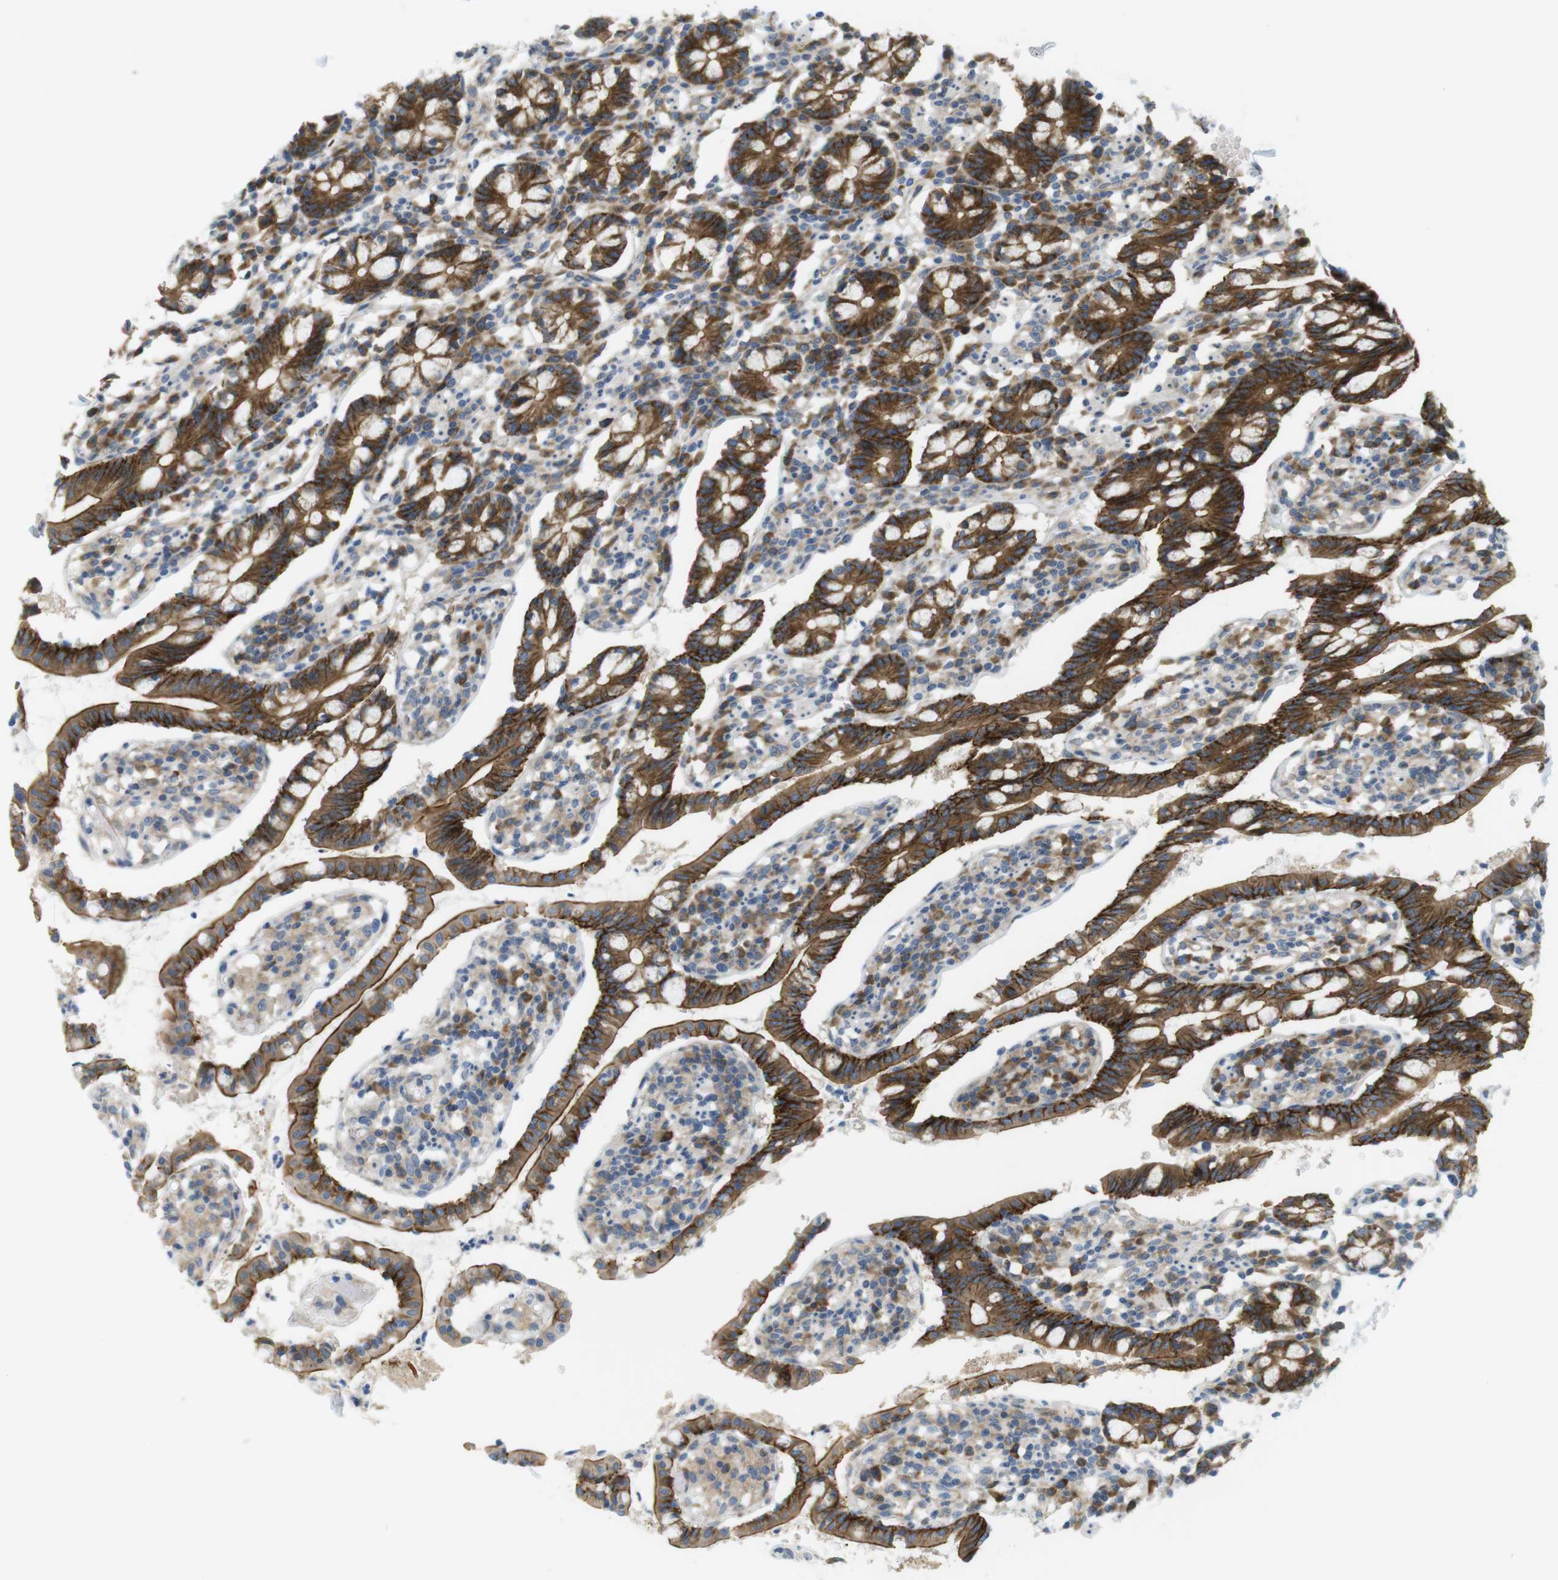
{"staining": {"intensity": "strong", "quantity": ">75%", "location": "cytoplasmic/membranous"}, "tissue": "small intestine", "cell_type": "Glandular cells", "image_type": "normal", "snomed": [{"axis": "morphology", "description": "Normal tissue, NOS"}, {"axis": "morphology", "description": "Cystadenocarcinoma, serous, Metastatic site"}, {"axis": "topography", "description": "Small intestine"}], "caption": "Small intestine stained with DAB immunohistochemistry (IHC) shows high levels of strong cytoplasmic/membranous expression in about >75% of glandular cells. (DAB = brown stain, brightfield microscopy at high magnification).", "gene": "GJC3", "patient": {"sex": "female", "age": 61}}